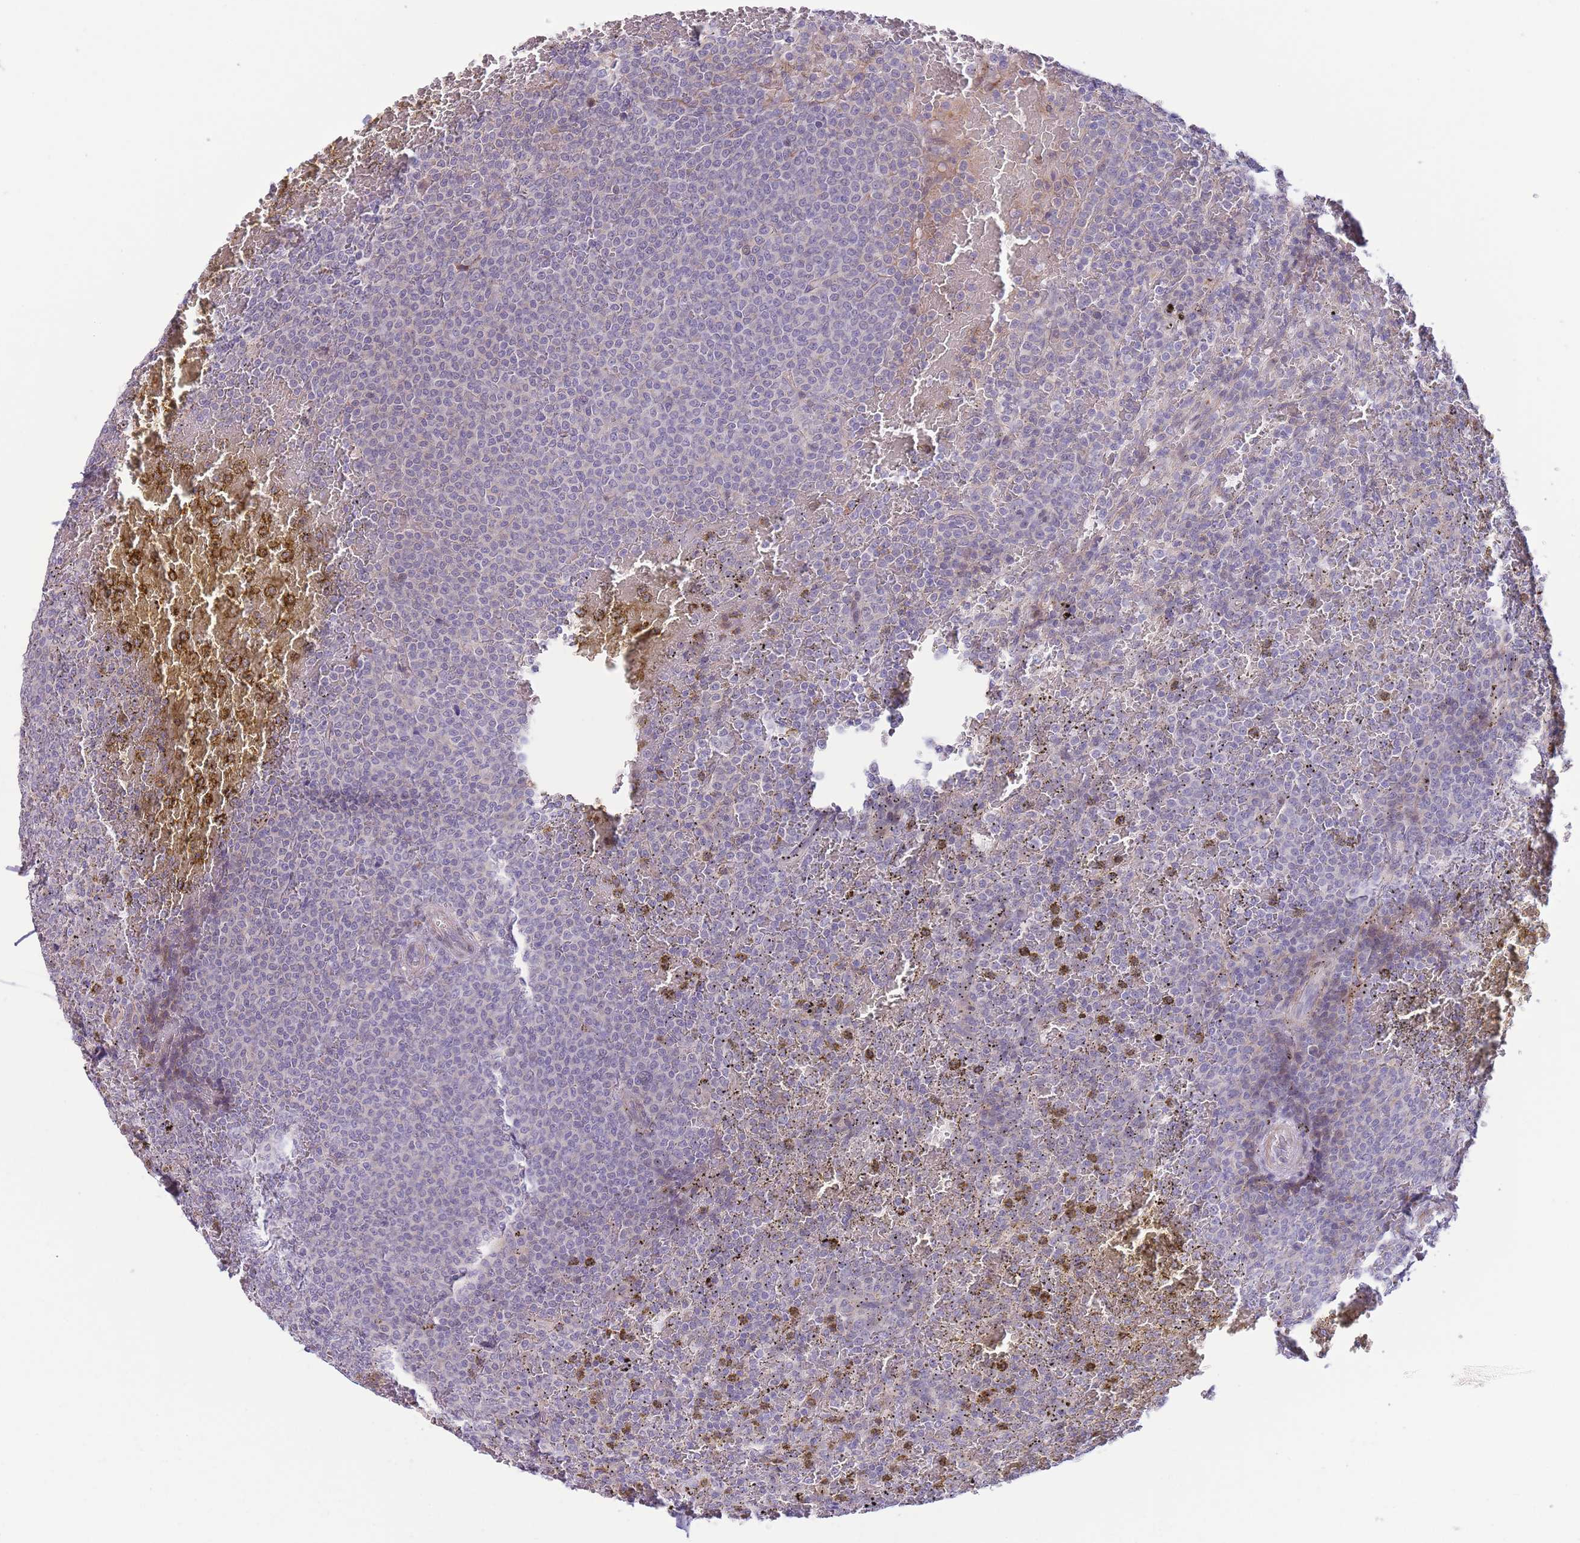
{"staining": {"intensity": "negative", "quantity": "none", "location": "none"}, "tissue": "lymphoma", "cell_type": "Tumor cells", "image_type": "cancer", "snomed": [{"axis": "morphology", "description": "Malignant lymphoma, non-Hodgkin's type, Low grade"}, {"axis": "topography", "description": "Spleen"}], "caption": "This is an immunohistochemistry (IHC) micrograph of lymphoma. There is no positivity in tumor cells.", "gene": "C9orf152", "patient": {"sex": "male", "age": 60}}